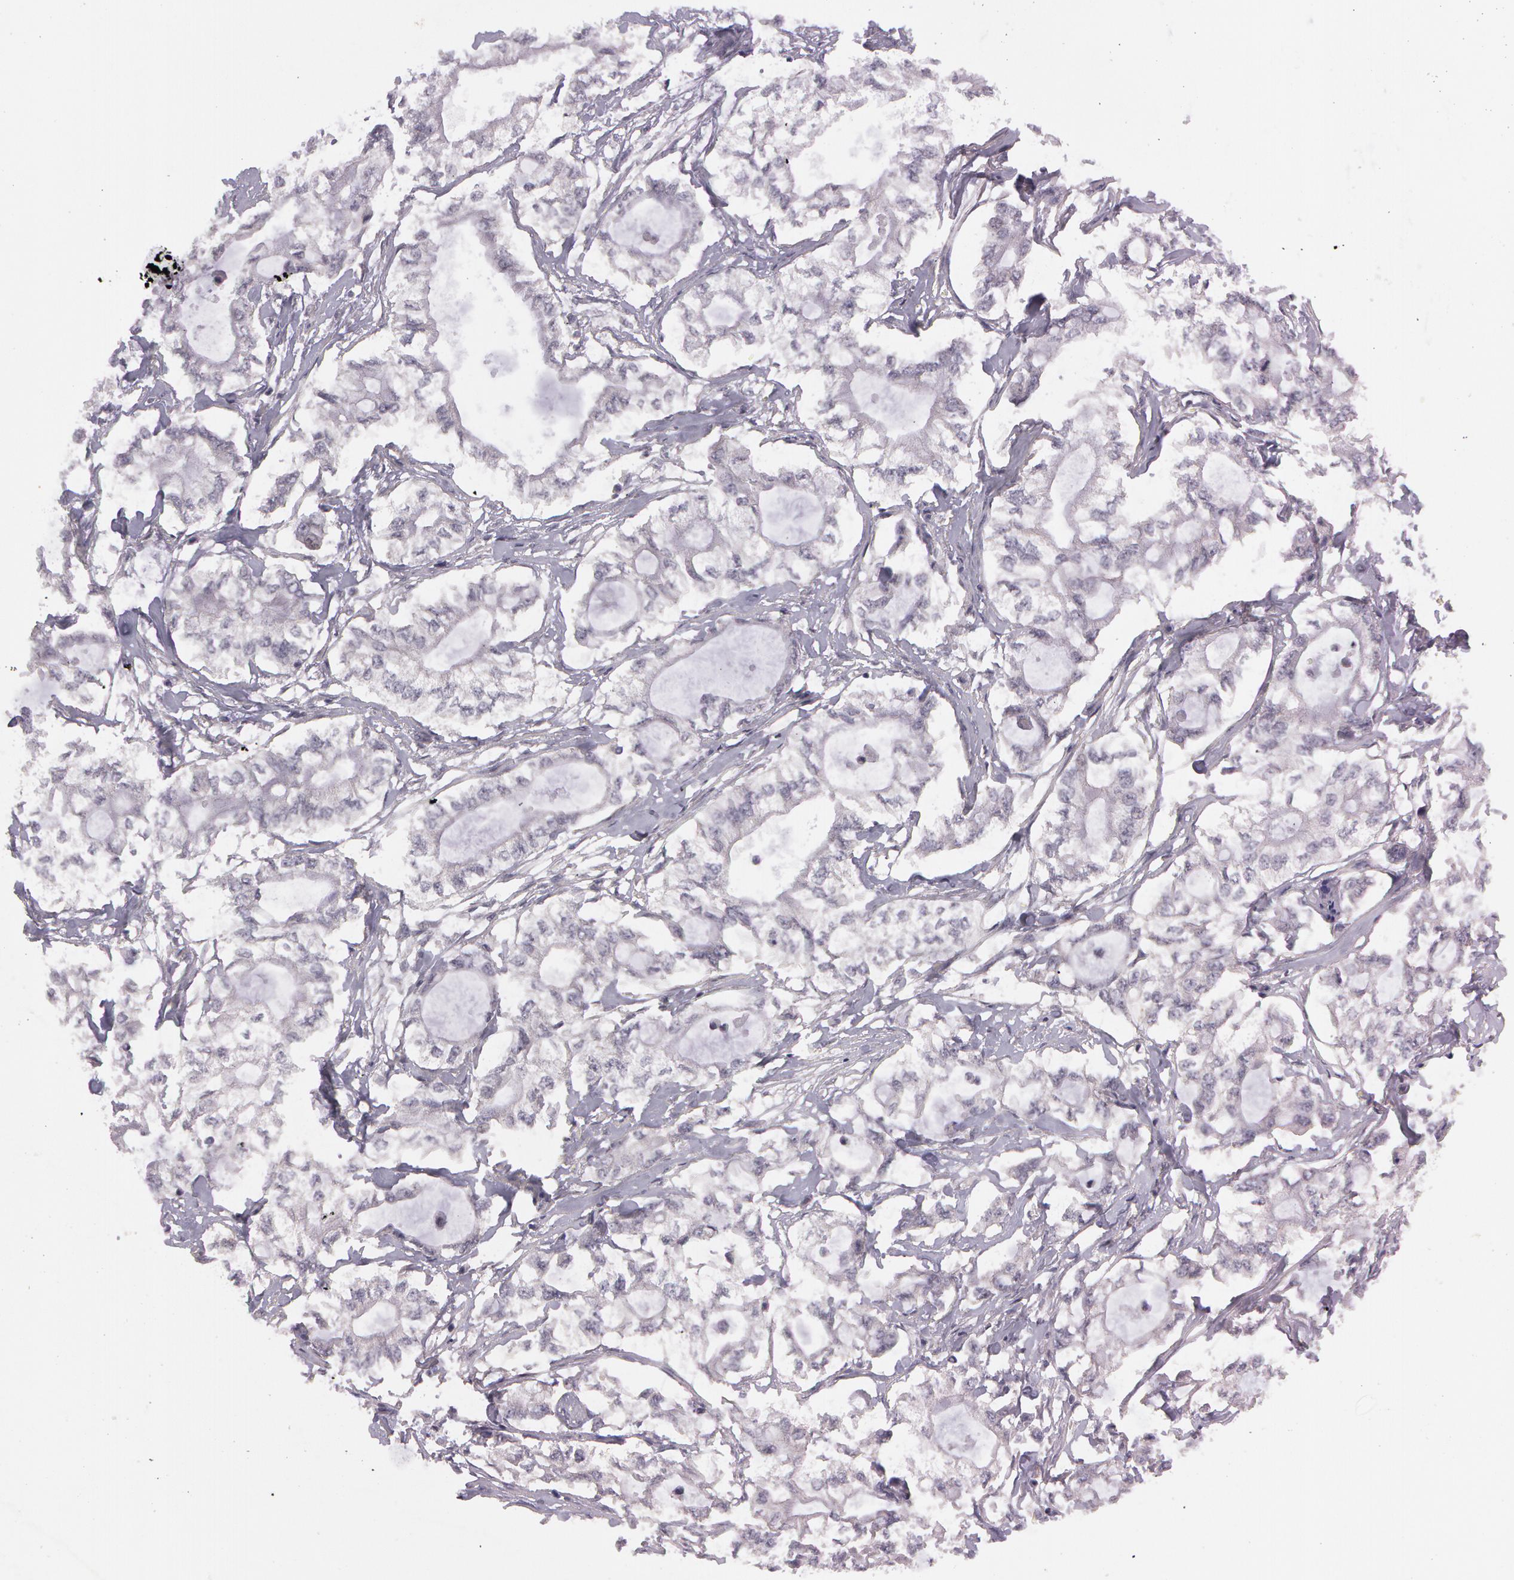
{"staining": {"intensity": "negative", "quantity": "none", "location": "none"}, "tissue": "pancreatic cancer", "cell_type": "Tumor cells", "image_type": "cancer", "snomed": [{"axis": "morphology", "description": "Adenocarcinoma, NOS"}, {"axis": "topography", "description": "Pancreas"}], "caption": "DAB (3,3'-diaminobenzidine) immunohistochemical staining of pancreatic cancer (adenocarcinoma) reveals no significant expression in tumor cells.", "gene": "MXRA5", "patient": {"sex": "male", "age": 79}}